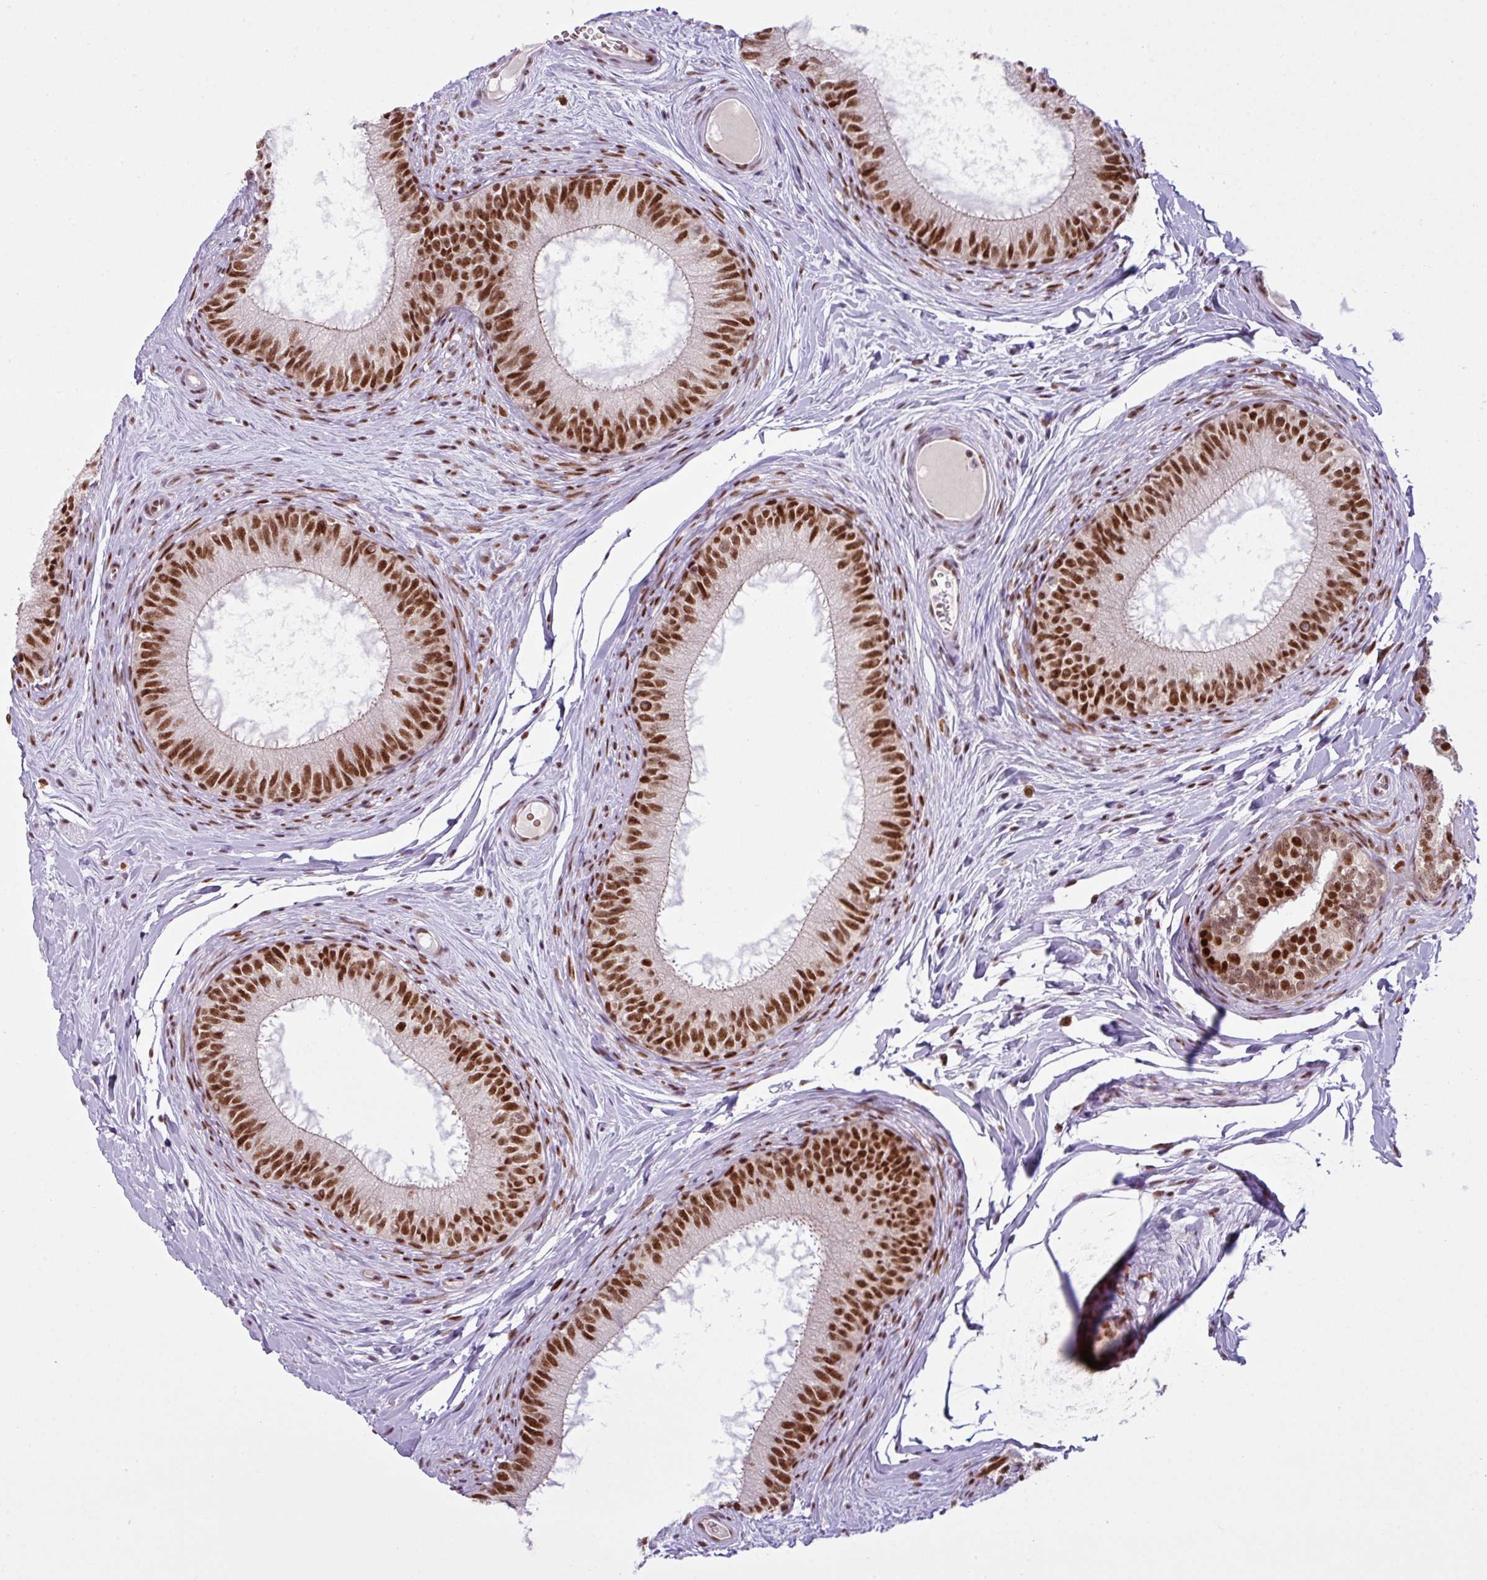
{"staining": {"intensity": "strong", "quantity": ">75%", "location": "nuclear"}, "tissue": "epididymis", "cell_type": "Glandular cells", "image_type": "normal", "snomed": [{"axis": "morphology", "description": "Normal tissue, NOS"}, {"axis": "topography", "description": "Epididymis"}], "caption": "Human epididymis stained for a protein (brown) displays strong nuclear positive expression in approximately >75% of glandular cells.", "gene": "PRDM5", "patient": {"sex": "male", "age": 25}}